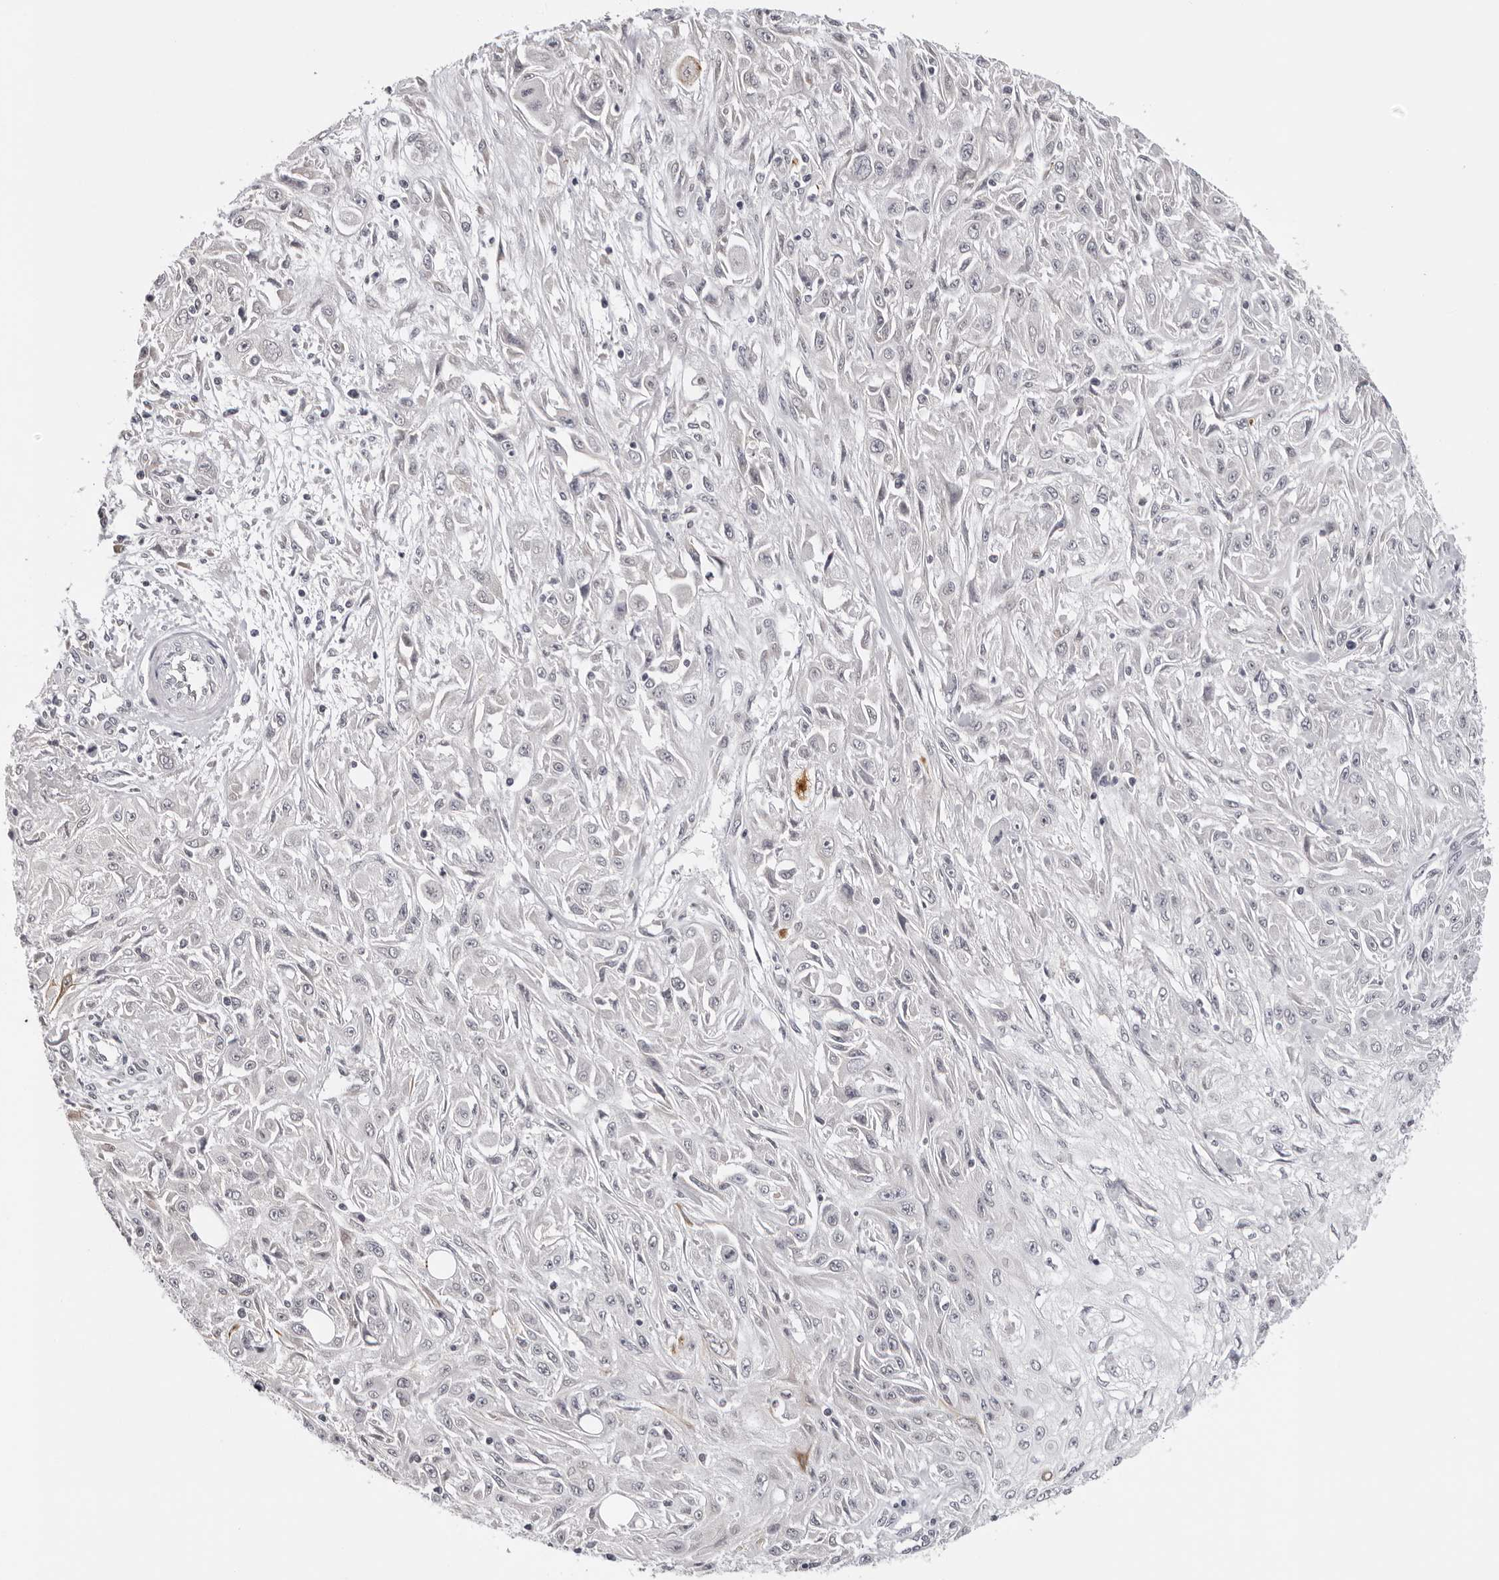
{"staining": {"intensity": "negative", "quantity": "none", "location": "none"}, "tissue": "skin cancer", "cell_type": "Tumor cells", "image_type": "cancer", "snomed": [{"axis": "morphology", "description": "Squamous cell carcinoma, NOS"}, {"axis": "morphology", "description": "Squamous cell carcinoma, metastatic, NOS"}, {"axis": "topography", "description": "Skin"}, {"axis": "topography", "description": "Lymph node"}], "caption": "Immunohistochemical staining of skin cancer (metastatic squamous cell carcinoma) reveals no significant expression in tumor cells.", "gene": "PRUNE1", "patient": {"sex": "male", "age": 75}}